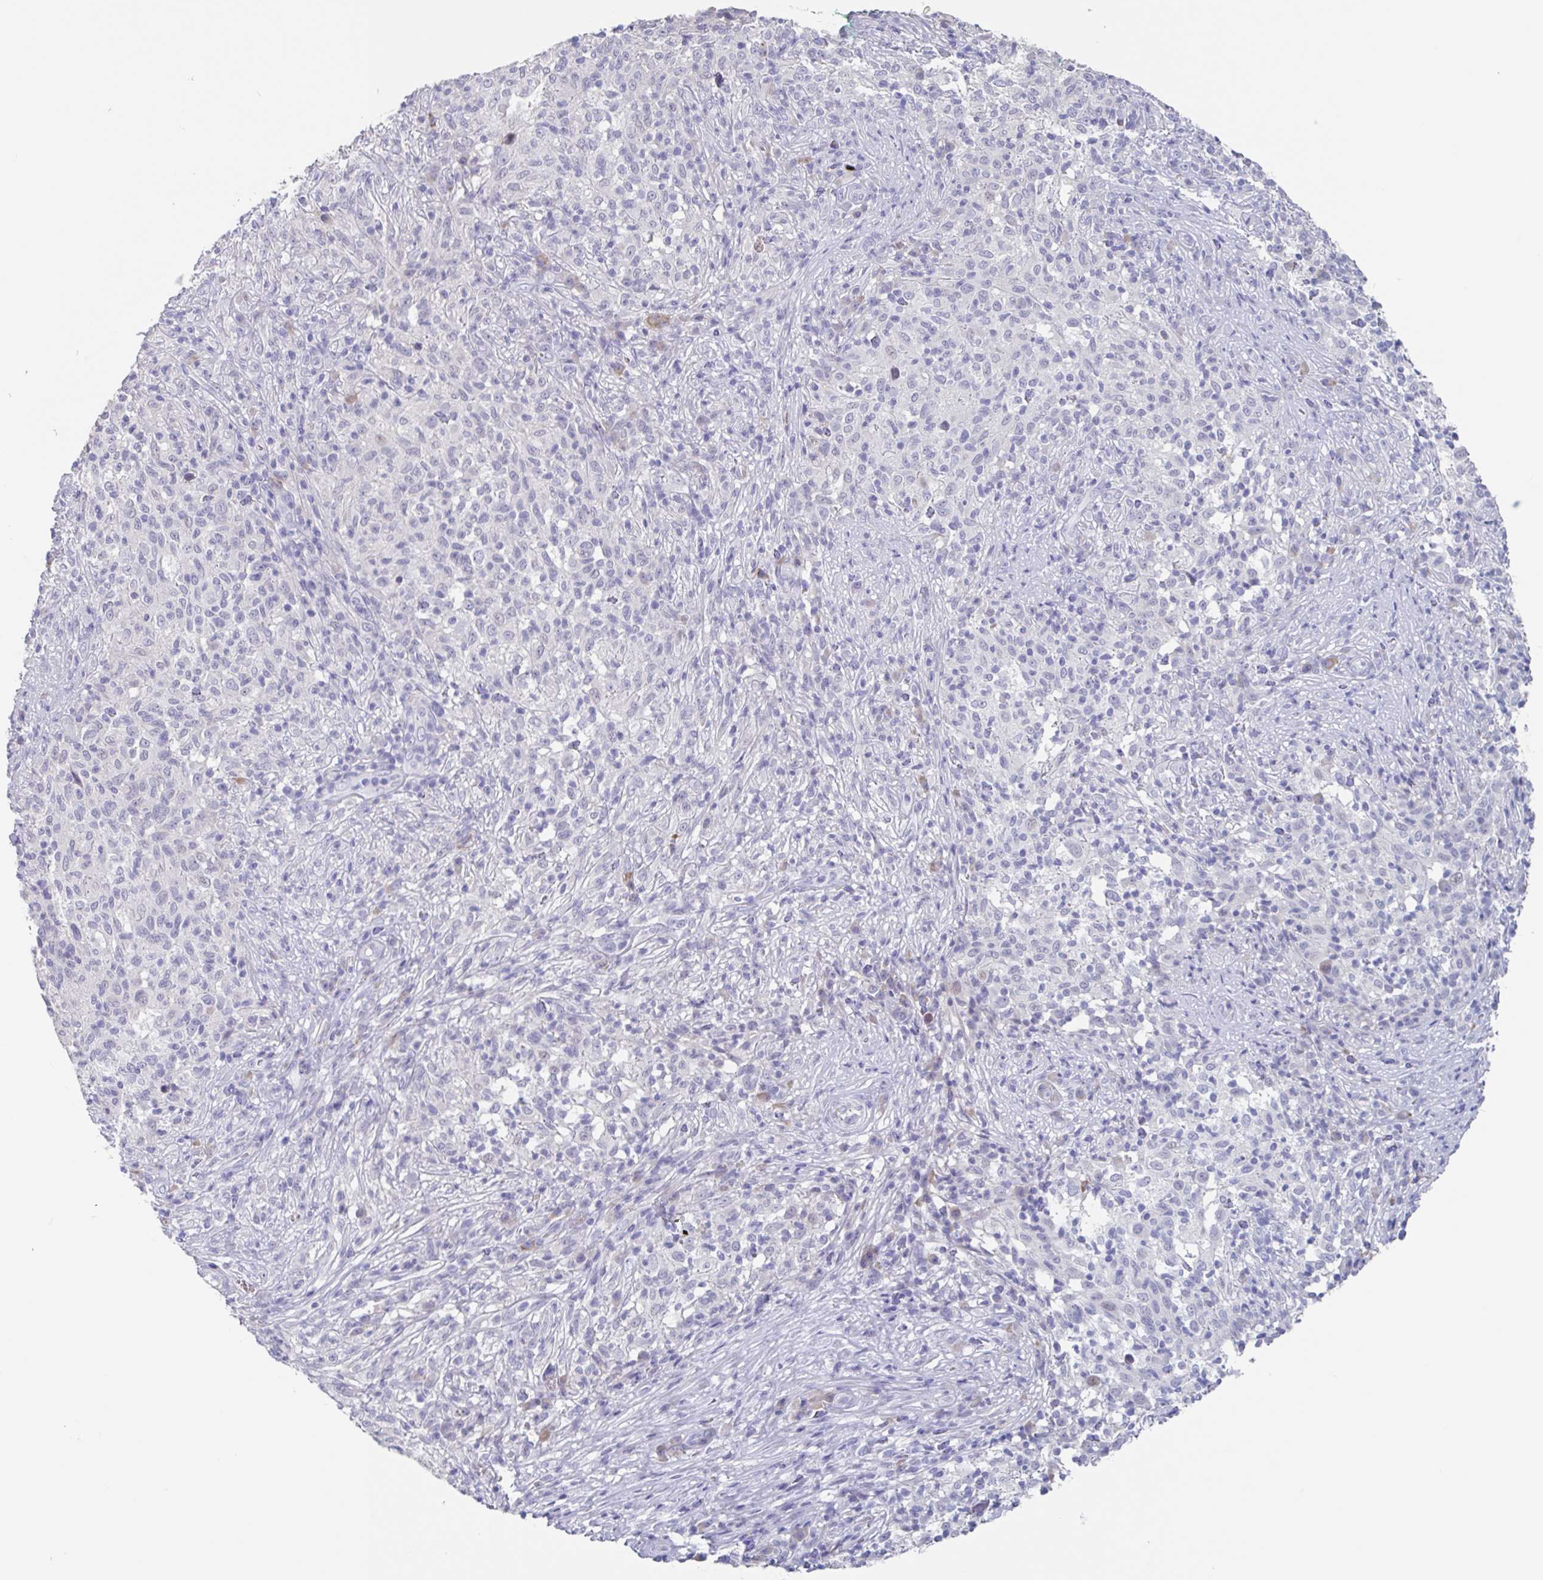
{"staining": {"intensity": "negative", "quantity": "none", "location": "none"}, "tissue": "melanoma", "cell_type": "Tumor cells", "image_type": "cancer", "snomed": [{"axis": "morphology", "description": "Malignant melanoma, NOS"}, {"axis": "topography", "description": "Skin"}], "caption": "IHC photomicrograph of neoplastic tissue: human melanoma stained with DAB (3,3'-diaminobenzidine) displays no significant protein positivity in tumor cells.", "gene": "NOXRED1", "patient": {"sex": "male", "age": 66}}